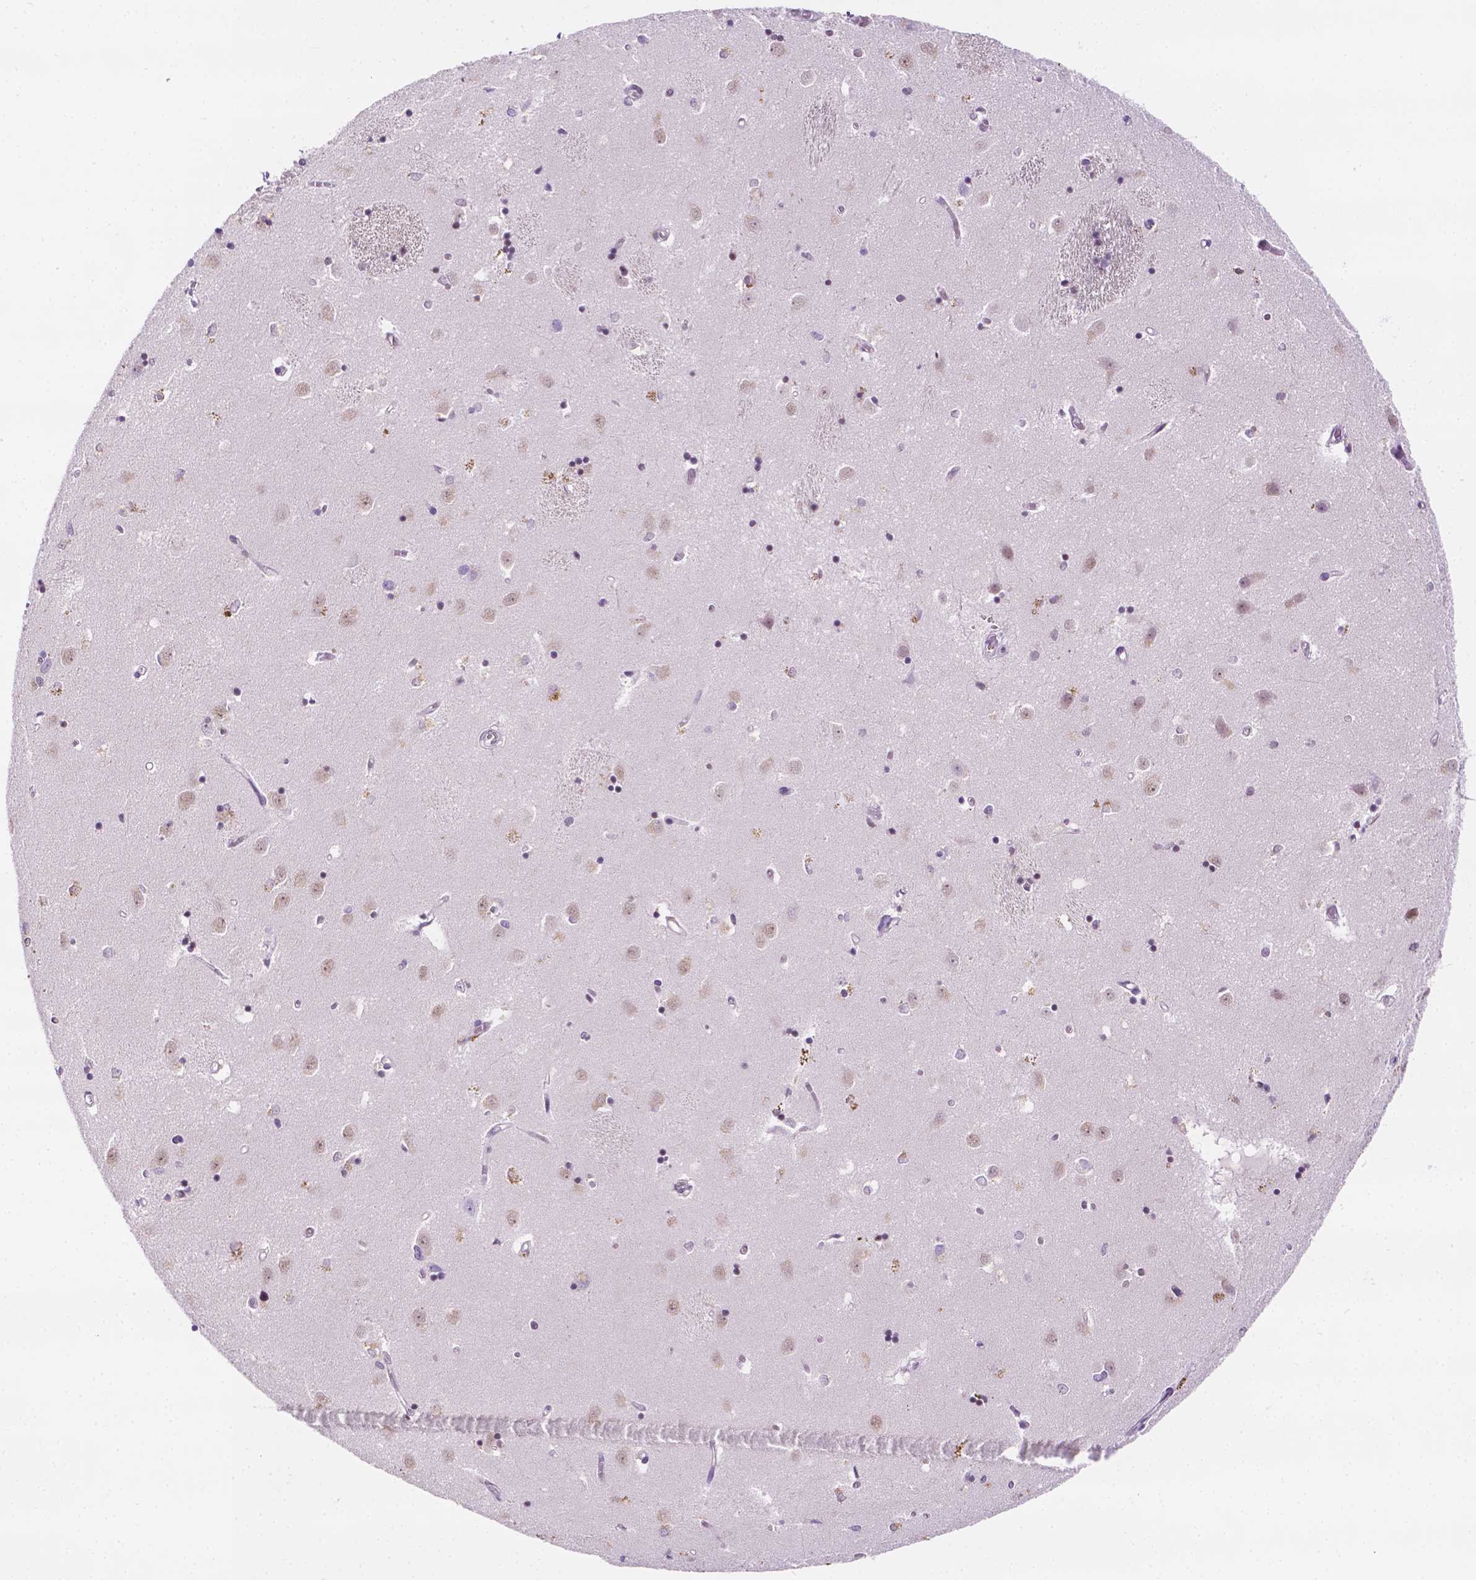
{"staining": {"intensity": "moderate", "quantity": "<25%", "location": "nuclear"}, "tissue": "caudate", "cell_type": "Glial cells", "image_type": "normal", "snomed": [{"axis": "morphology", "description": "Normal tissue, NOS"}, {"axis": "topography", "description": "Lateral ventricle wall"}], "caption": "A high-resolution photomicrograph shows IHC staining of benign caudate, which shows moderate nuclear expression in approximately <25% of glial cells.", "gene": "ERF", "patient": {"sex": "male", "age": 54}}